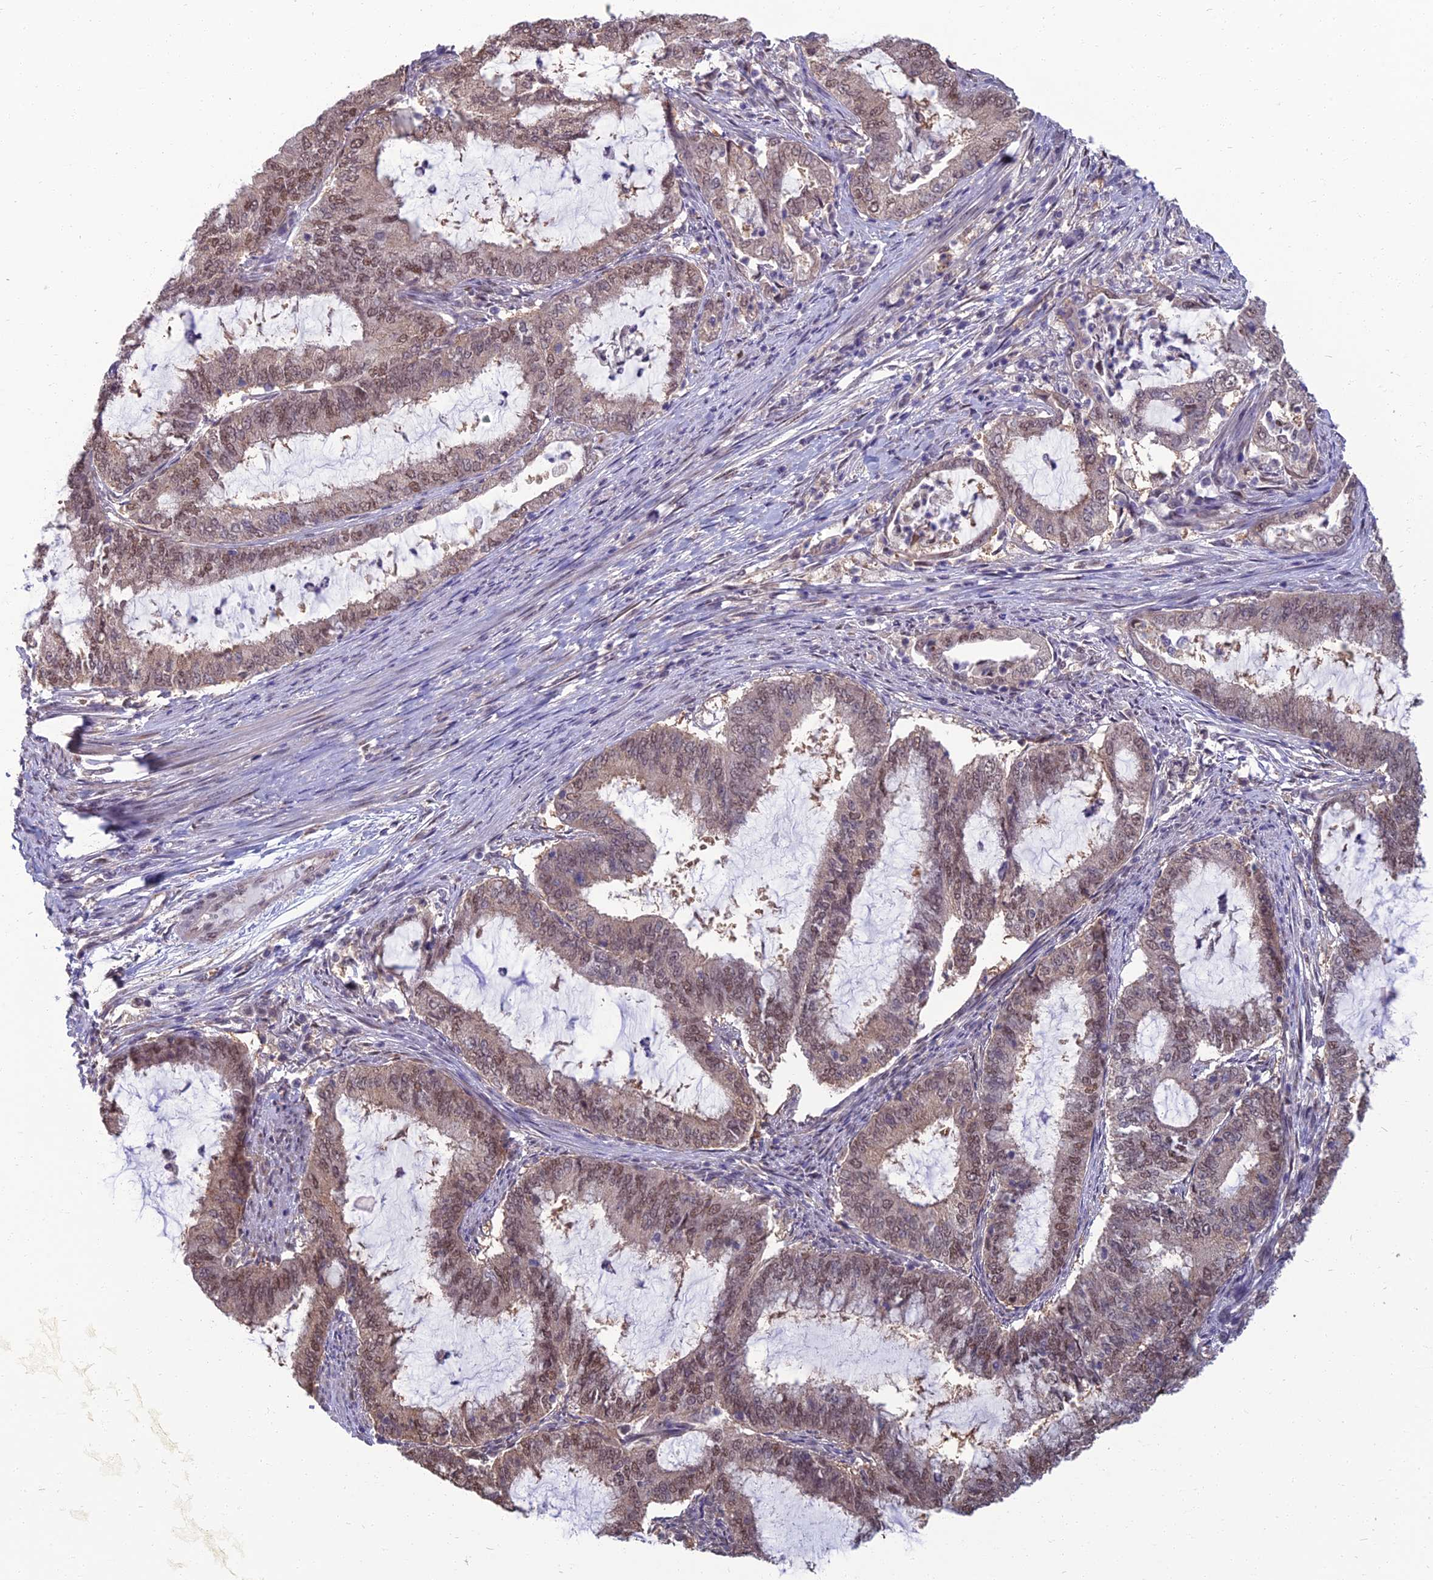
{"staining": {"intensity": "moderate", "quantity": ">75%", "location": "nuclear"}, "tissue": "endometrial cancer", "cell_type": "Tumor cells", "image_type": "cancer", "snomed": [{"axis": "morphology", "description": "Adenocarcinoma, NOS"}, {"axis": "topography", "description": "Endometrium"}], "caption": "Moderate nuclear expression is seen in approximately >75% of tumor cells in endometrial adenocarcinoma.", "gene": "NR4A3", "patient": {"sex": "female", "age": 51}}